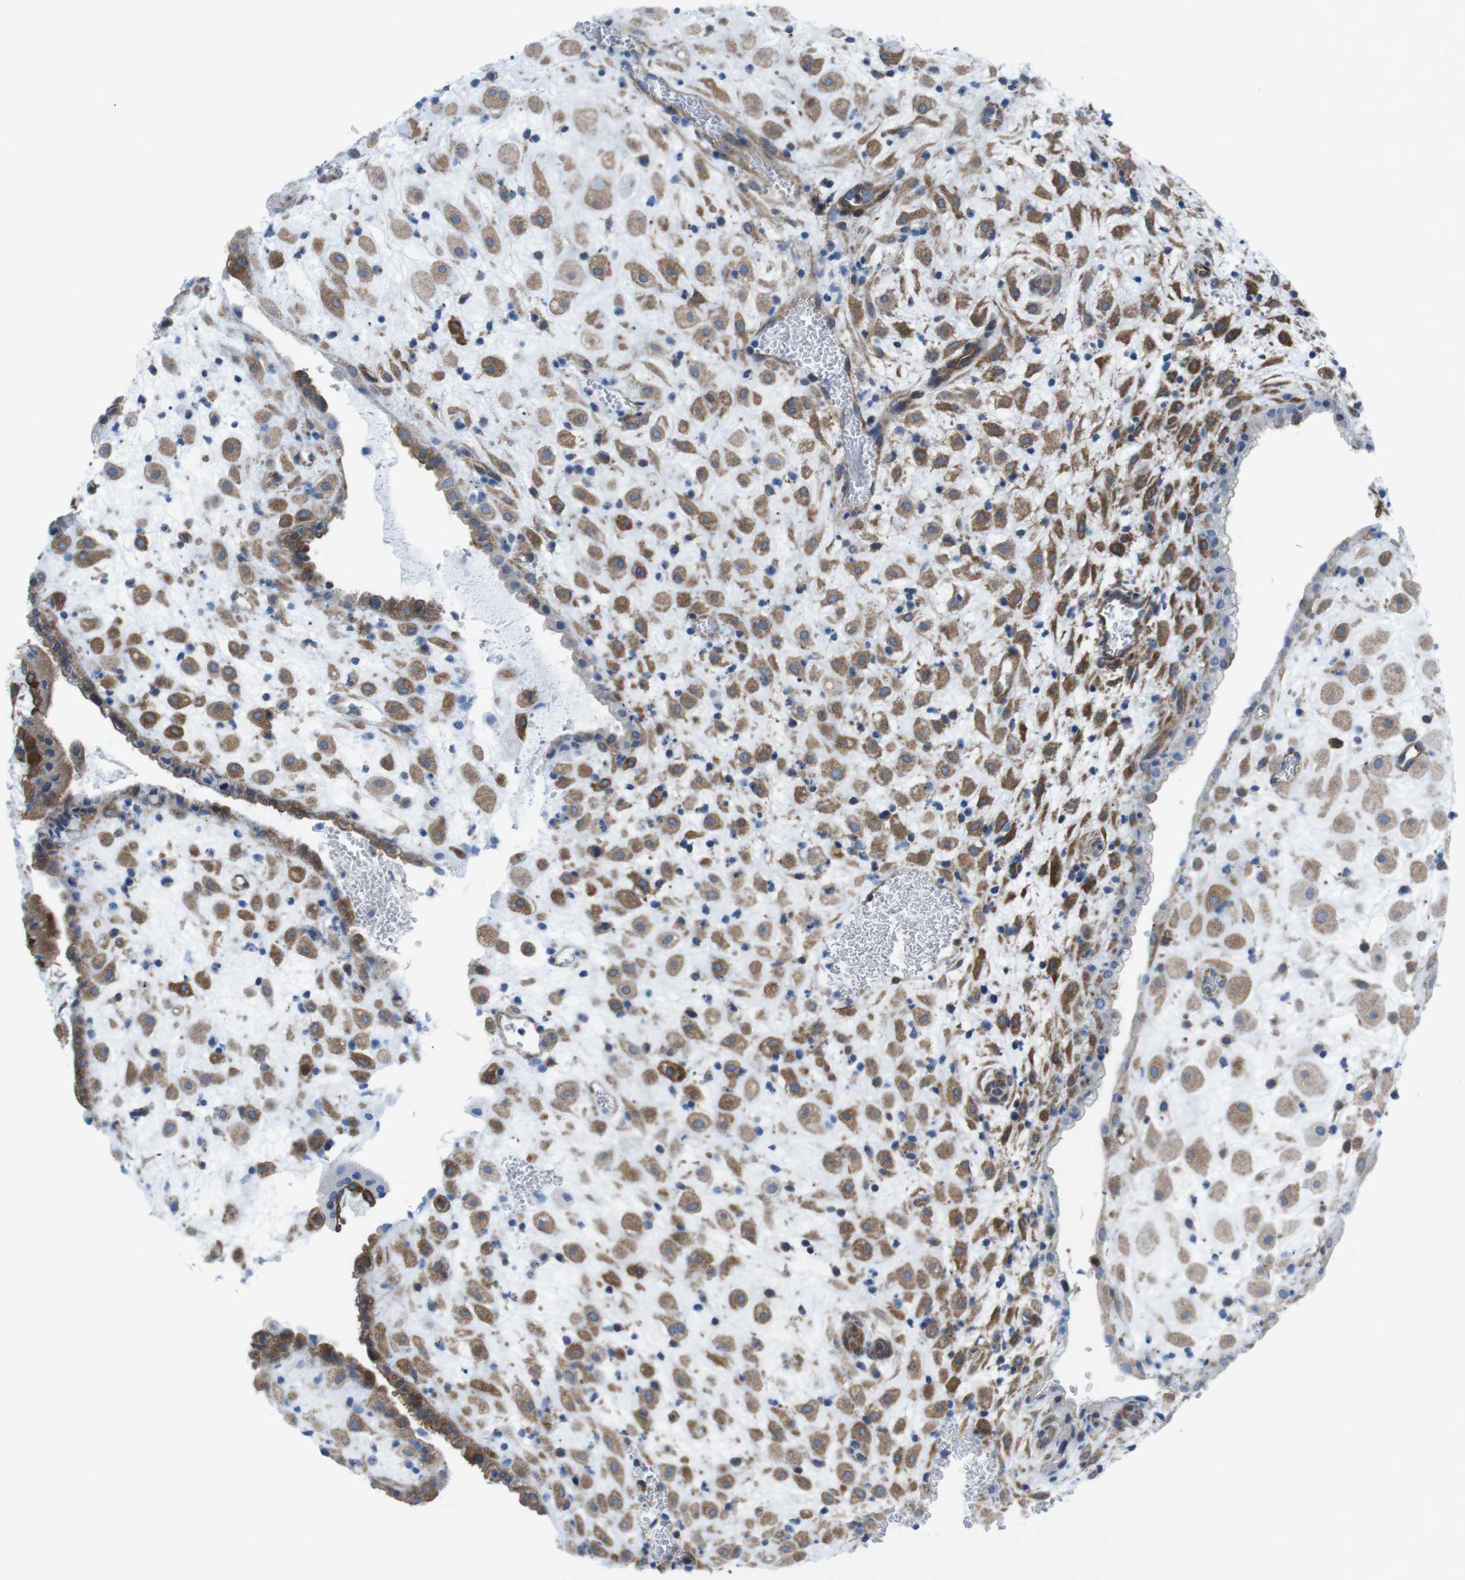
{"staining": {"intensity": "moderate", "quantity": ">75%", "location": "cytoplasmic/membranous"}, "tissue": "placenta", "cell_type": "Decidual cells", "image_type": "normal", "snomed": [{"axis": "morphology", "description": "Normal tissue, NOS"}, {"axis": "topography", "description": "Placenta"}], "caption": "Protein staining of normal placenta displays moderate cytoplasmic/membranous staining in approximately >75% of decidual cells. The staining is performed using DAB (3,3'-diaminobenzidine) brown chromogen to label protein expression. The nuclei are counter-stained blue using hematoxylin.", "gene": "DIAPH2", "patient": {"sex": "female", "age": 35}}